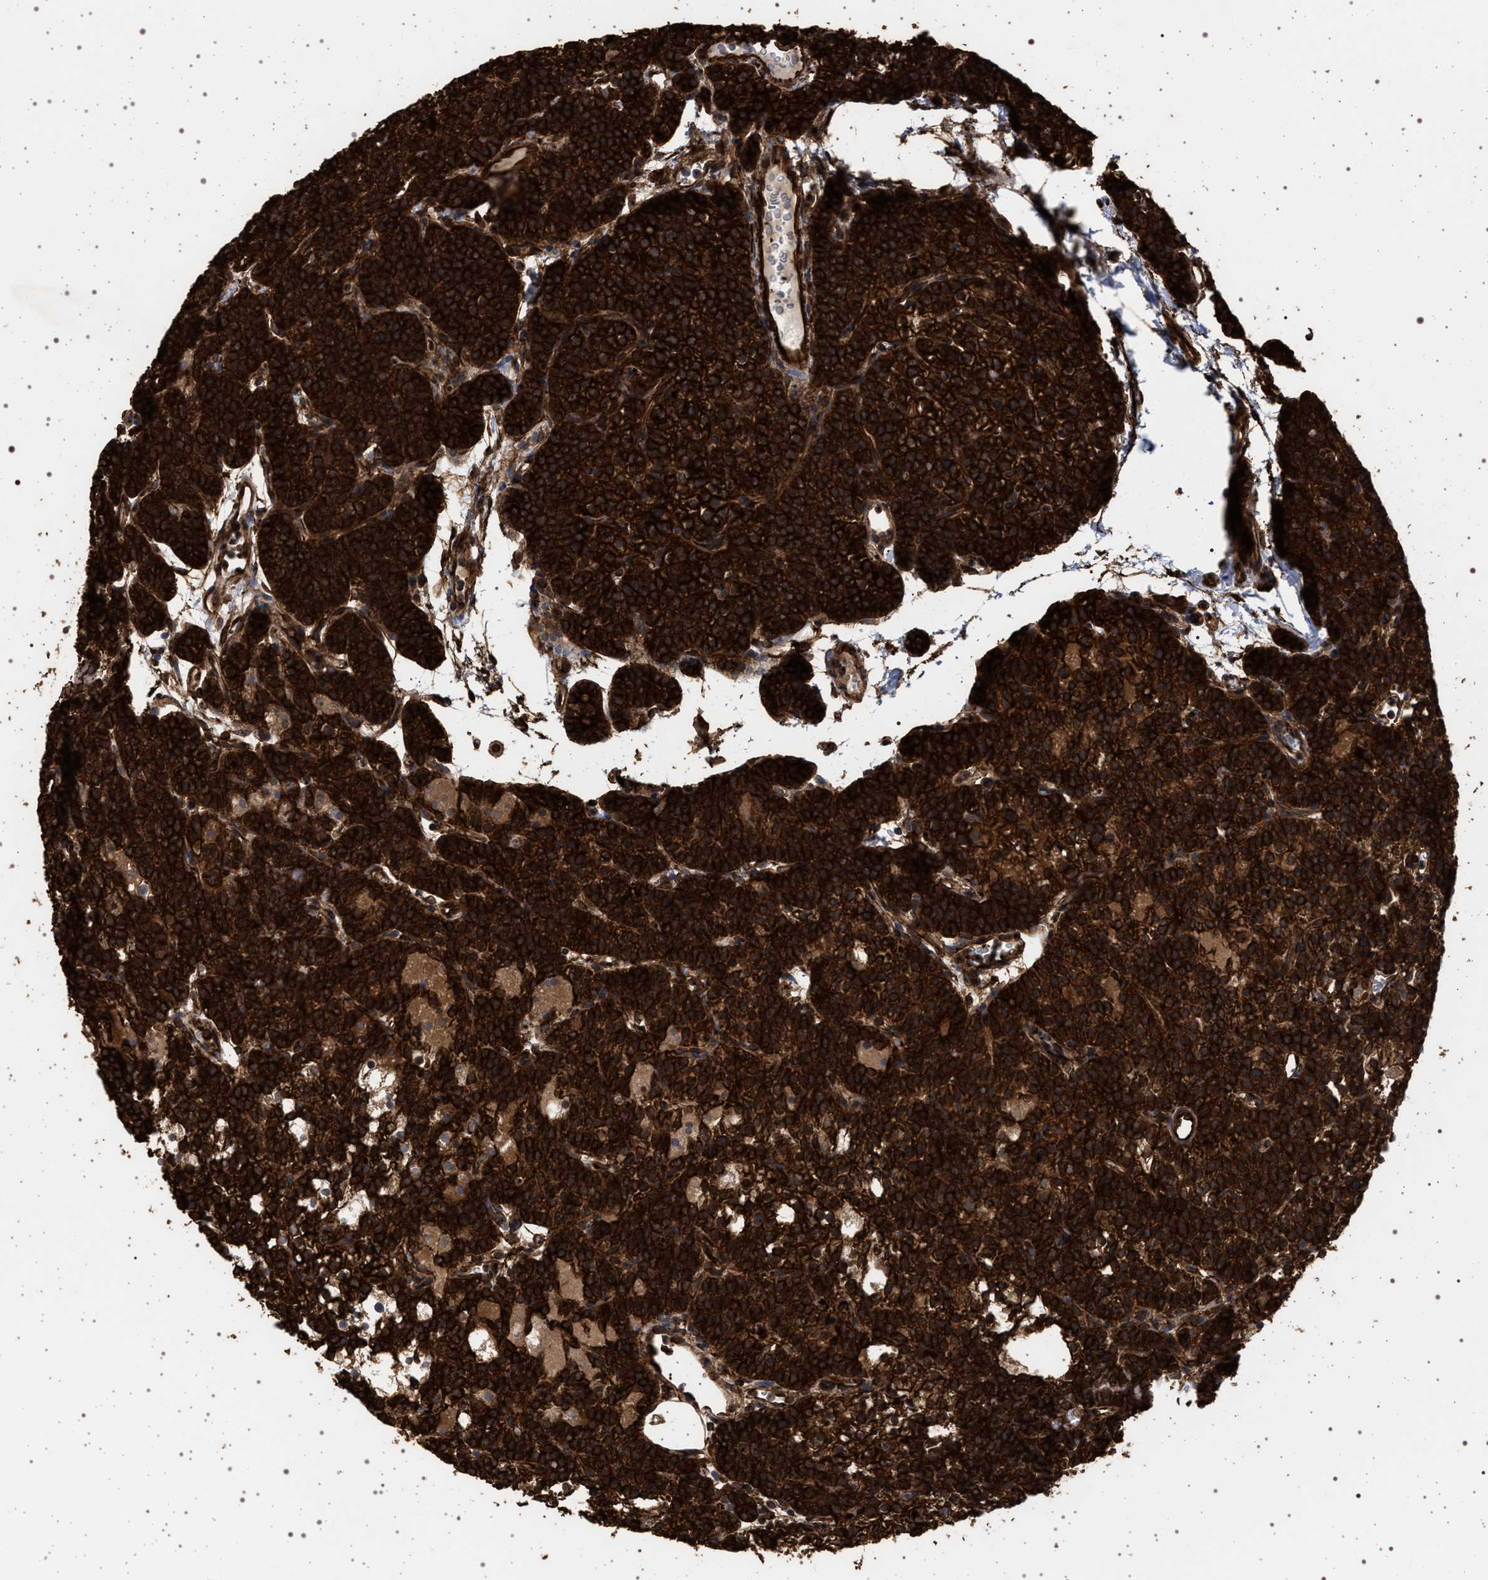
{"staining": {"intensity": "strong", "quantity": ">75%", "location": "cytoplasmic/membranous"}, "tissue": "parathyroid gland", "cell_type": "Glandular cells", "image_type": "normal", "snomed": [{"axis": "morphology", "description": "Normal tissue, NOS"}, {"axis": "morphology", "description": "Adenoma, NOS"}, {"axis": "topography", "description": "Parathyroid gland"}], "caption": "The photomicrograph displays immunohistochemical staining of normal parathyroid gland. There is strong cytoplasmic/membranous staining is identified in approximately >75% of glandular cells.", "gene": "IFT20", "patient": {"sex": "female", "age": 74}}